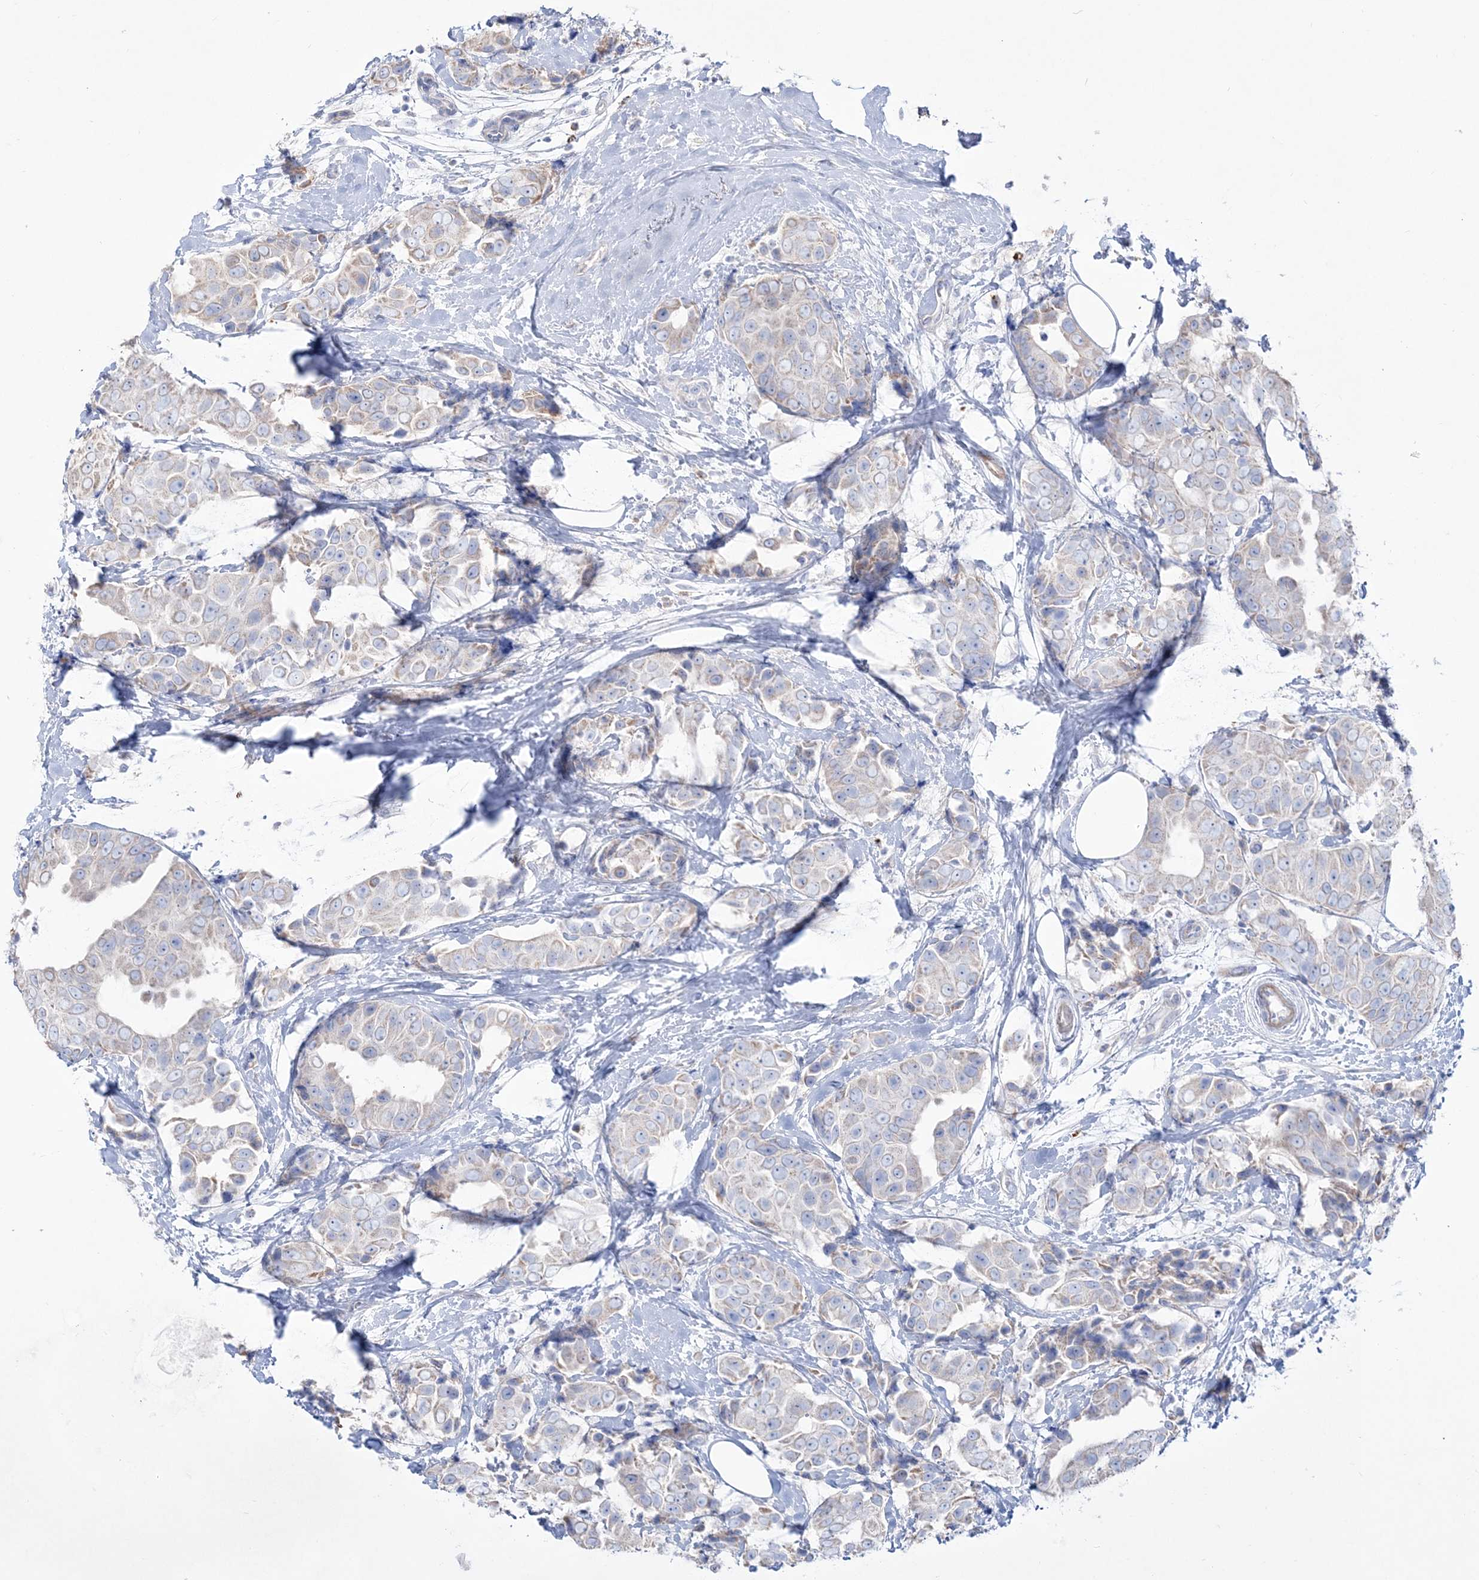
{"staining": {"intensity": "weak", "quantity": "<25%", "location": "cytoplasmic/membranous"}, "tissue": "breast cancer", "cell_type": "Tumor cells", "image_type": "cancer", "snomed": [{"axis": "morphology", "description": "Normal tissue, NOS"}, {"axis": "morphology", "description": "Duct carcinoma"}, {"axis": "topography", "description": "Breast"}], "caption": "A high-resolution image shows immunohistochemistry (IHC) staining of invasive ductal carcinoma (breast), which demonstrates no significant positivity in tumor cells. (DAB immunohistochemistry, high magnification).", "gene": "RICTOR", "patient": {"sex": "female", "age": 39}}